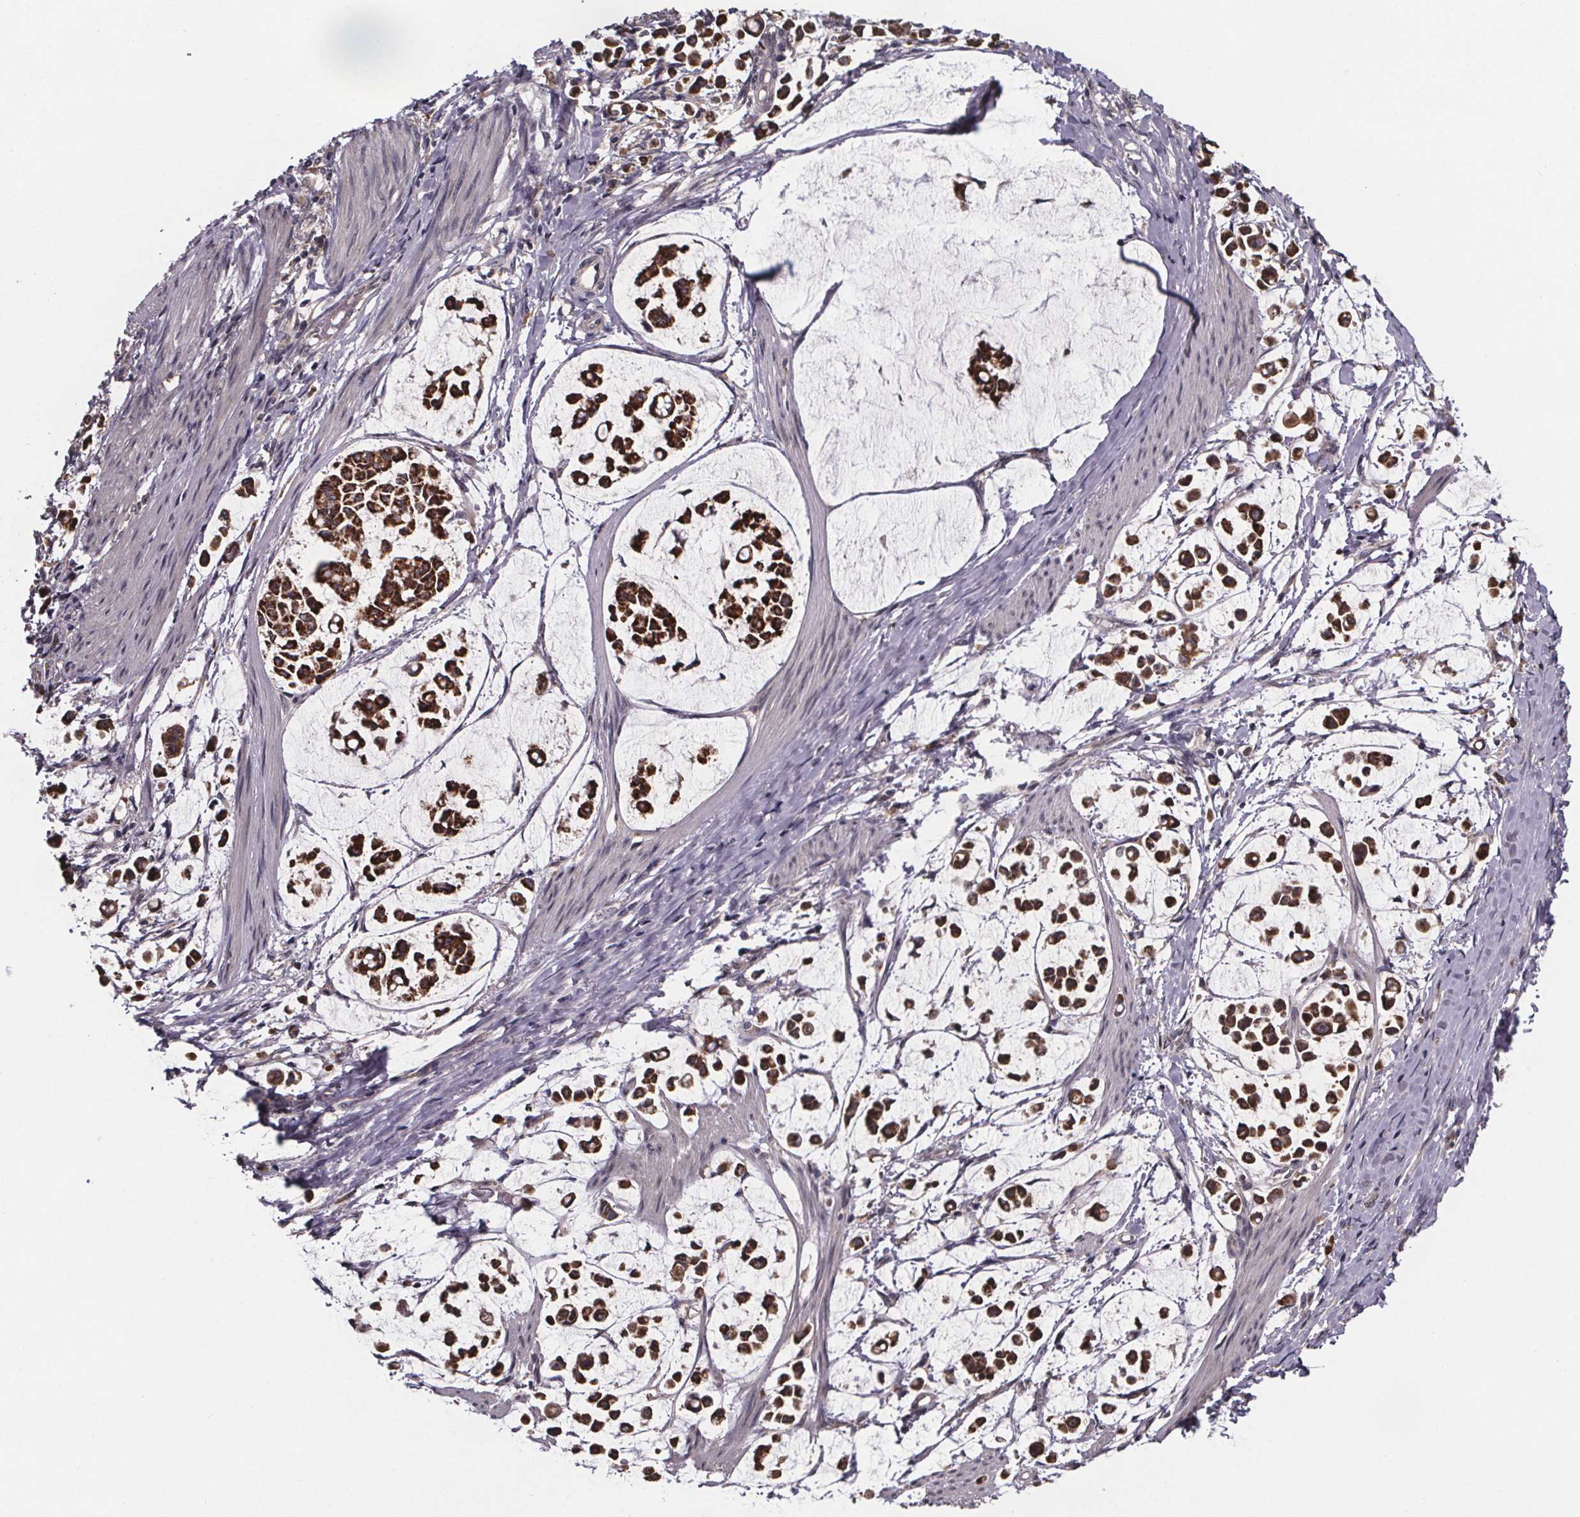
{"staining": {"intensity": "strong", "quantity": ">75%", "location": "cytoplasmic/membranous"}, "tissue": "stomach cancer", "cell_type": "Tumor cells", "image_type": "cancer", "snomed": [{"axis": "morphology", "description": "Adenocarcinoma, NOS"}, {"axis": "topography", "description": "Stomach"}], "caption": "An immunohistochemistry (IHC) micrograph of tumor tissue is shown. Protein staining in brown highlights strong cytoplasmic/membranous positivity in stomach adenocarcinoma within tumor cells. (brown staining indicates protein expression, while blue staining denotes nuclei).", "gene": "SAT1", "patient": {"sex": "male", "age": 82}}